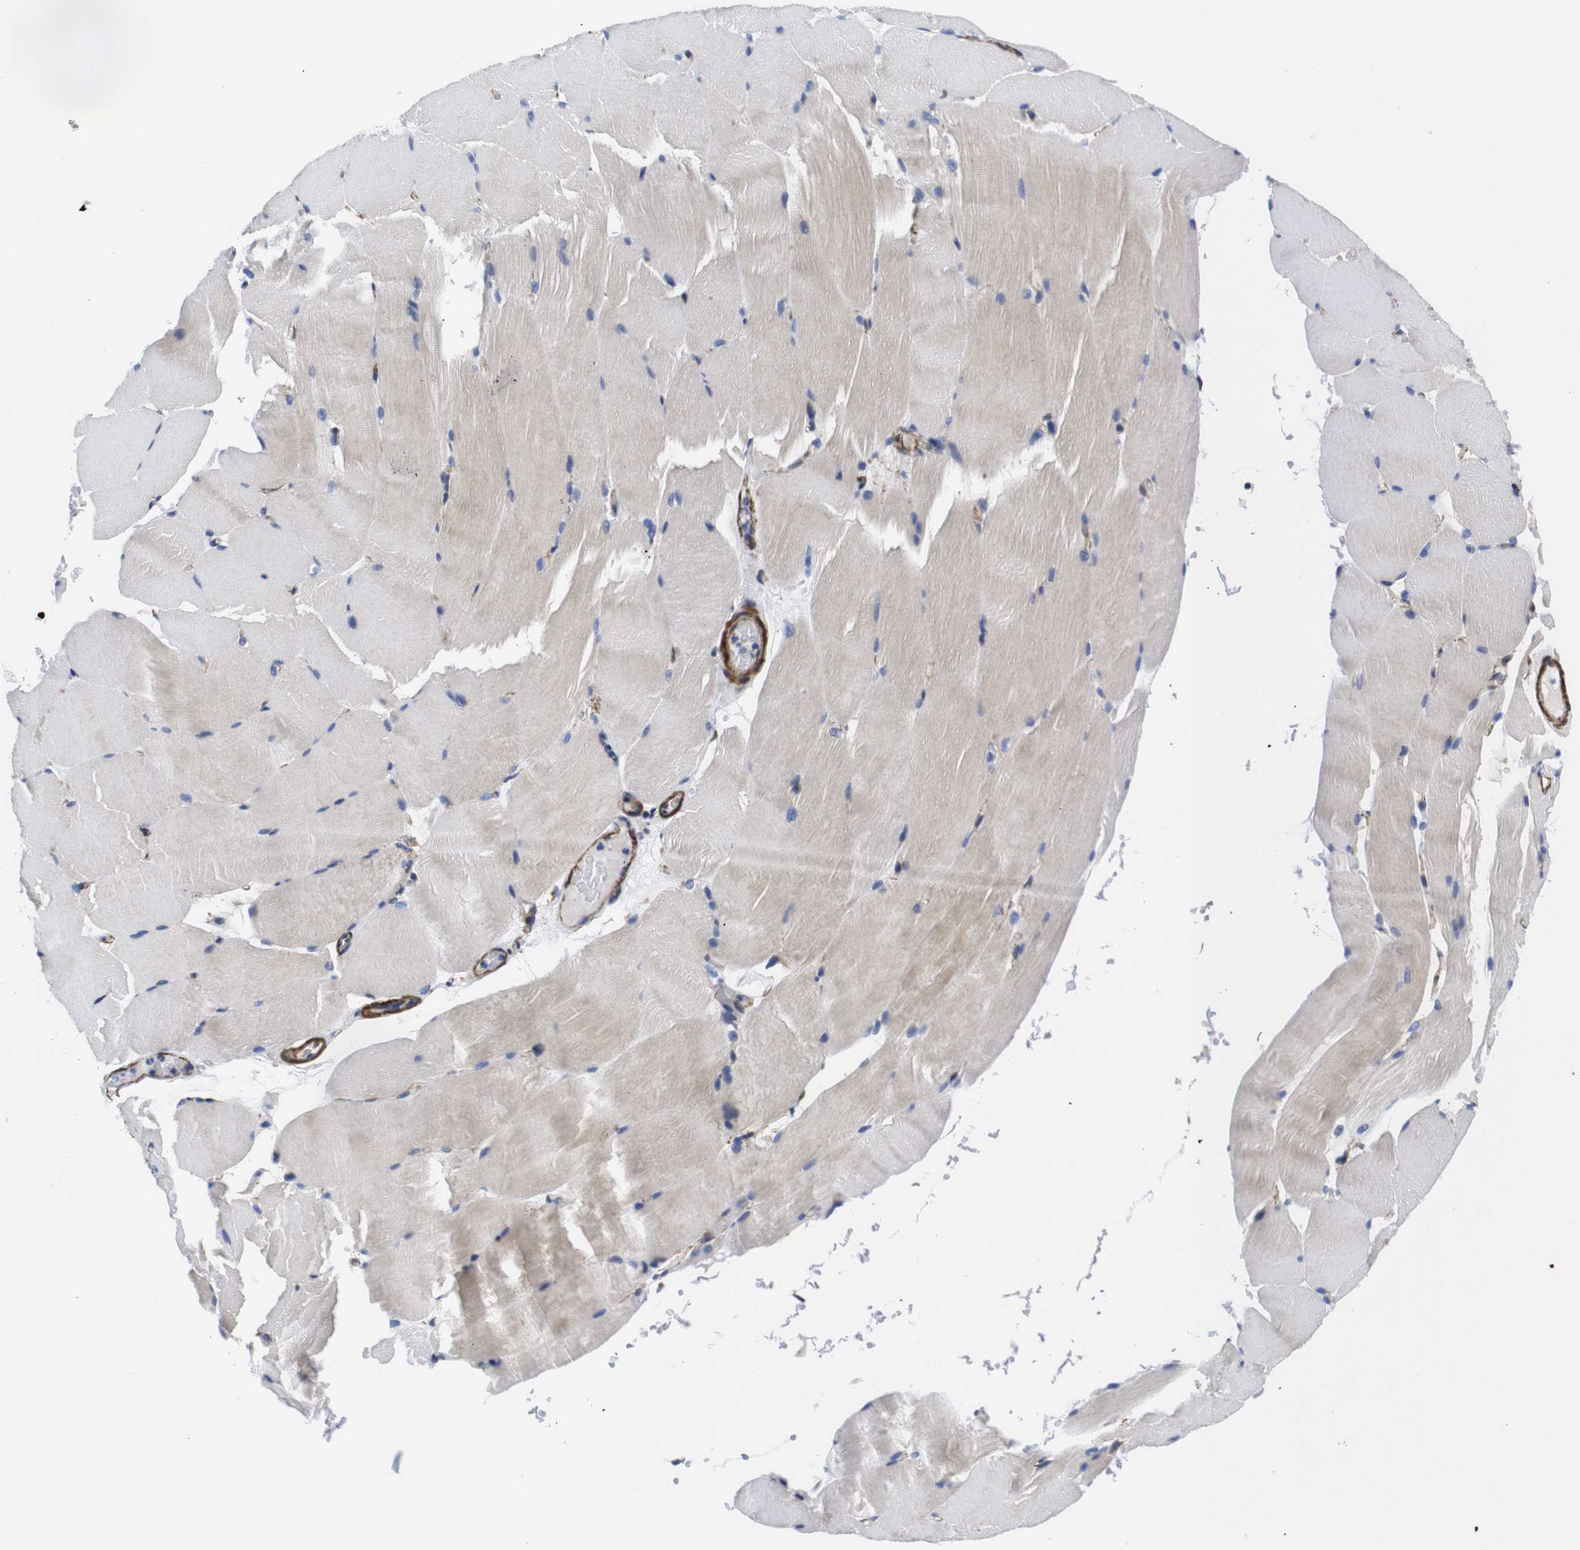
{"staining": {"intensity": "weak", "quantity": "<25%", "location": "cytoplasmic/membranous"}, "tissue": "skeletal muscle", "cell_type": "Myocytes", "image_type": "normal", "snomed": [{"axis": "morphology", "description": "Normal tissue, NOS"}, {"axis": "topography", "description": "Skeletal muscle"}, {"axis": "topography", "description": "Parathyroid gland"}], "caption": "Immunohistochemistry of unremarkable human skeletal muscle reveals no expression in myocytes. The staining is performed using DAB (3,3'-diaminobenzidine) brown chromogen with nuclei counter-stained in using hematoxylin.", "gene": "WNT10A", "patient": {"sex": "female", "age": 37}}